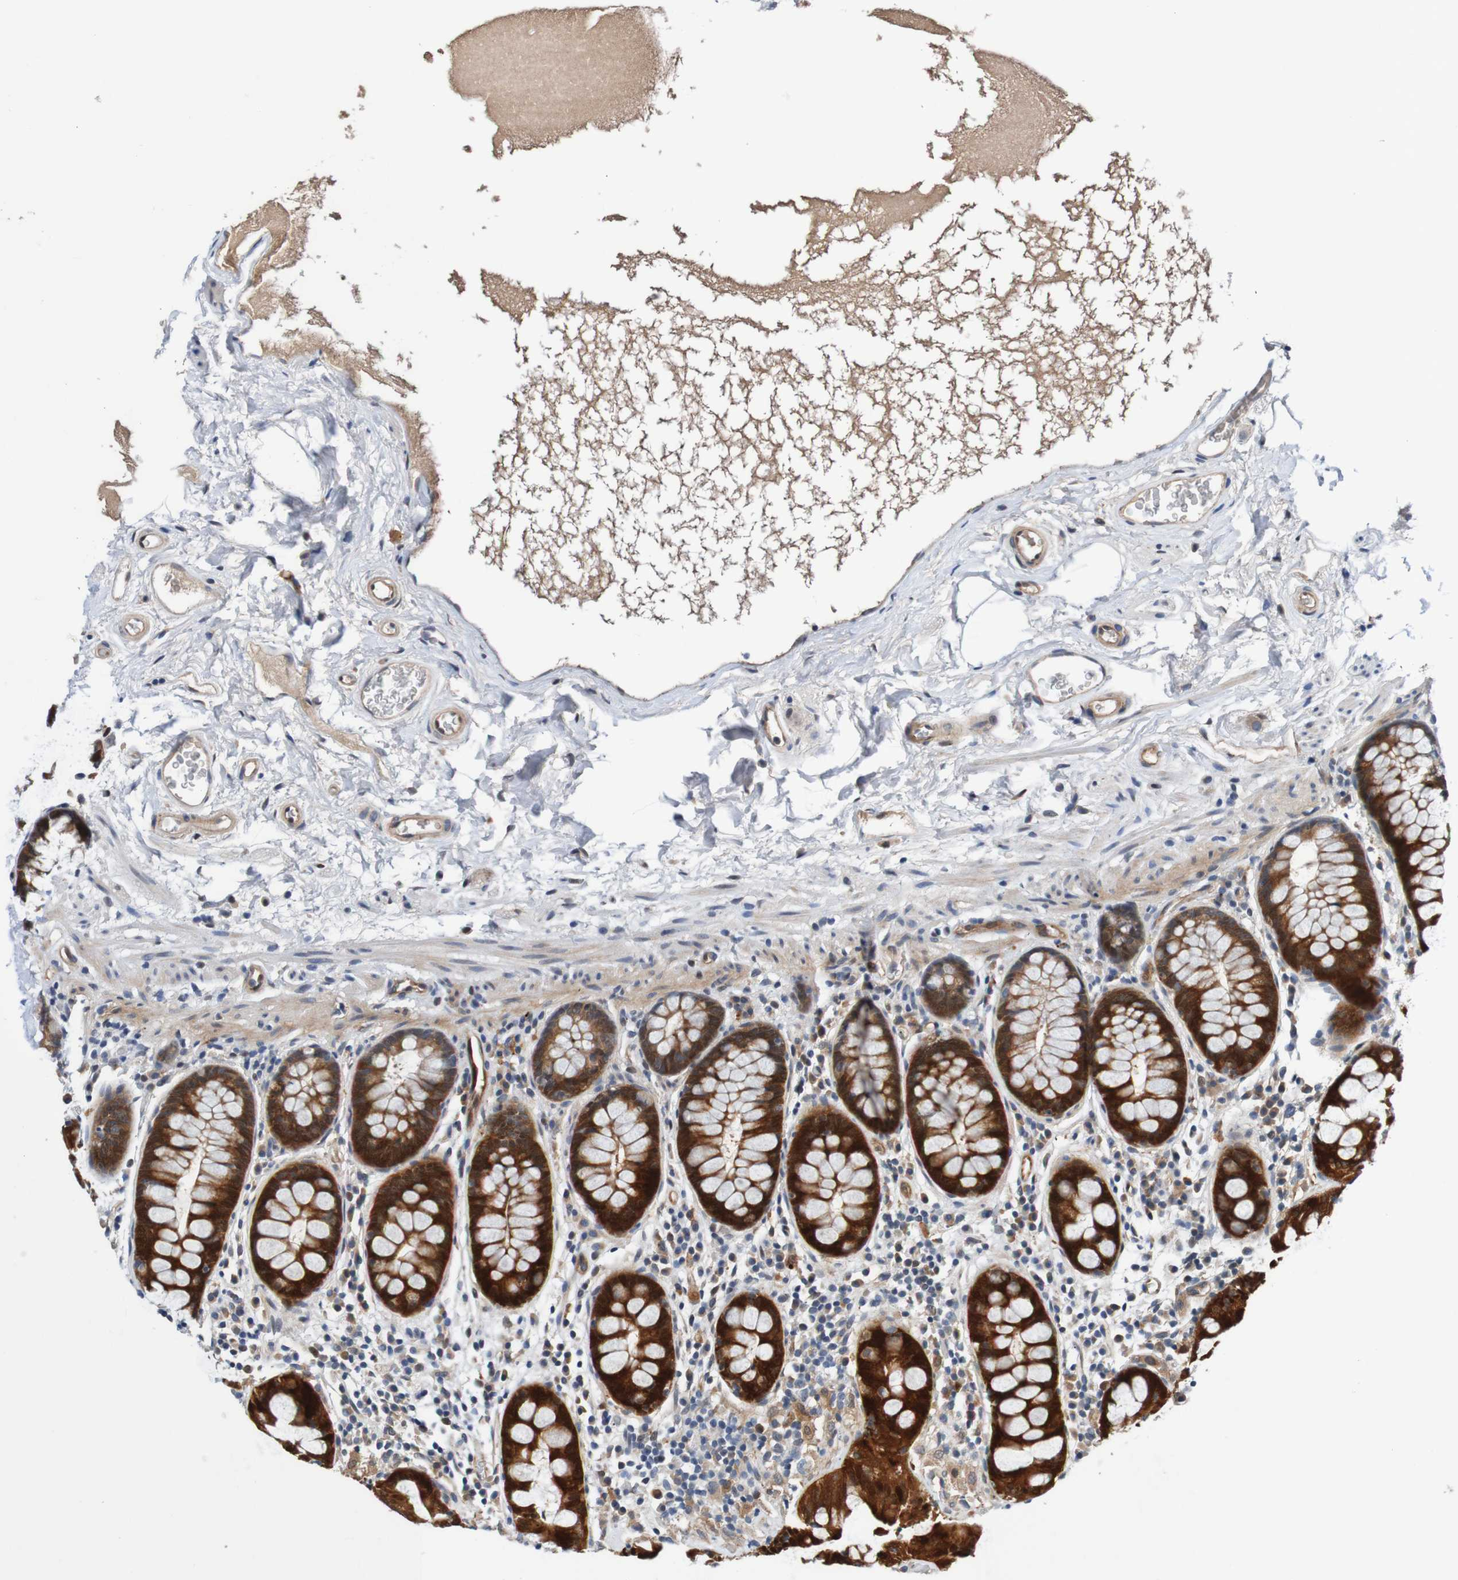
{"staining": {"intensity": "moderate", "quantity": ">75%", "location": "cytoplasmic/membranous"}, "tissue": "colon", "cell_type": "Endothelial cells", "image_type": "normal", "snomed": [{"axis": "morphology", "description": "Normal tissue, NOS"}, {"axis": "topography", "description": "Colon"}], "caption": "Protein staining displays moderate cytoplasmic/membranous staining in approximately >75% of endothelial cells in benign colon.", "gene": "CPED1", "patient": {"sex": "female", "age": 80}}